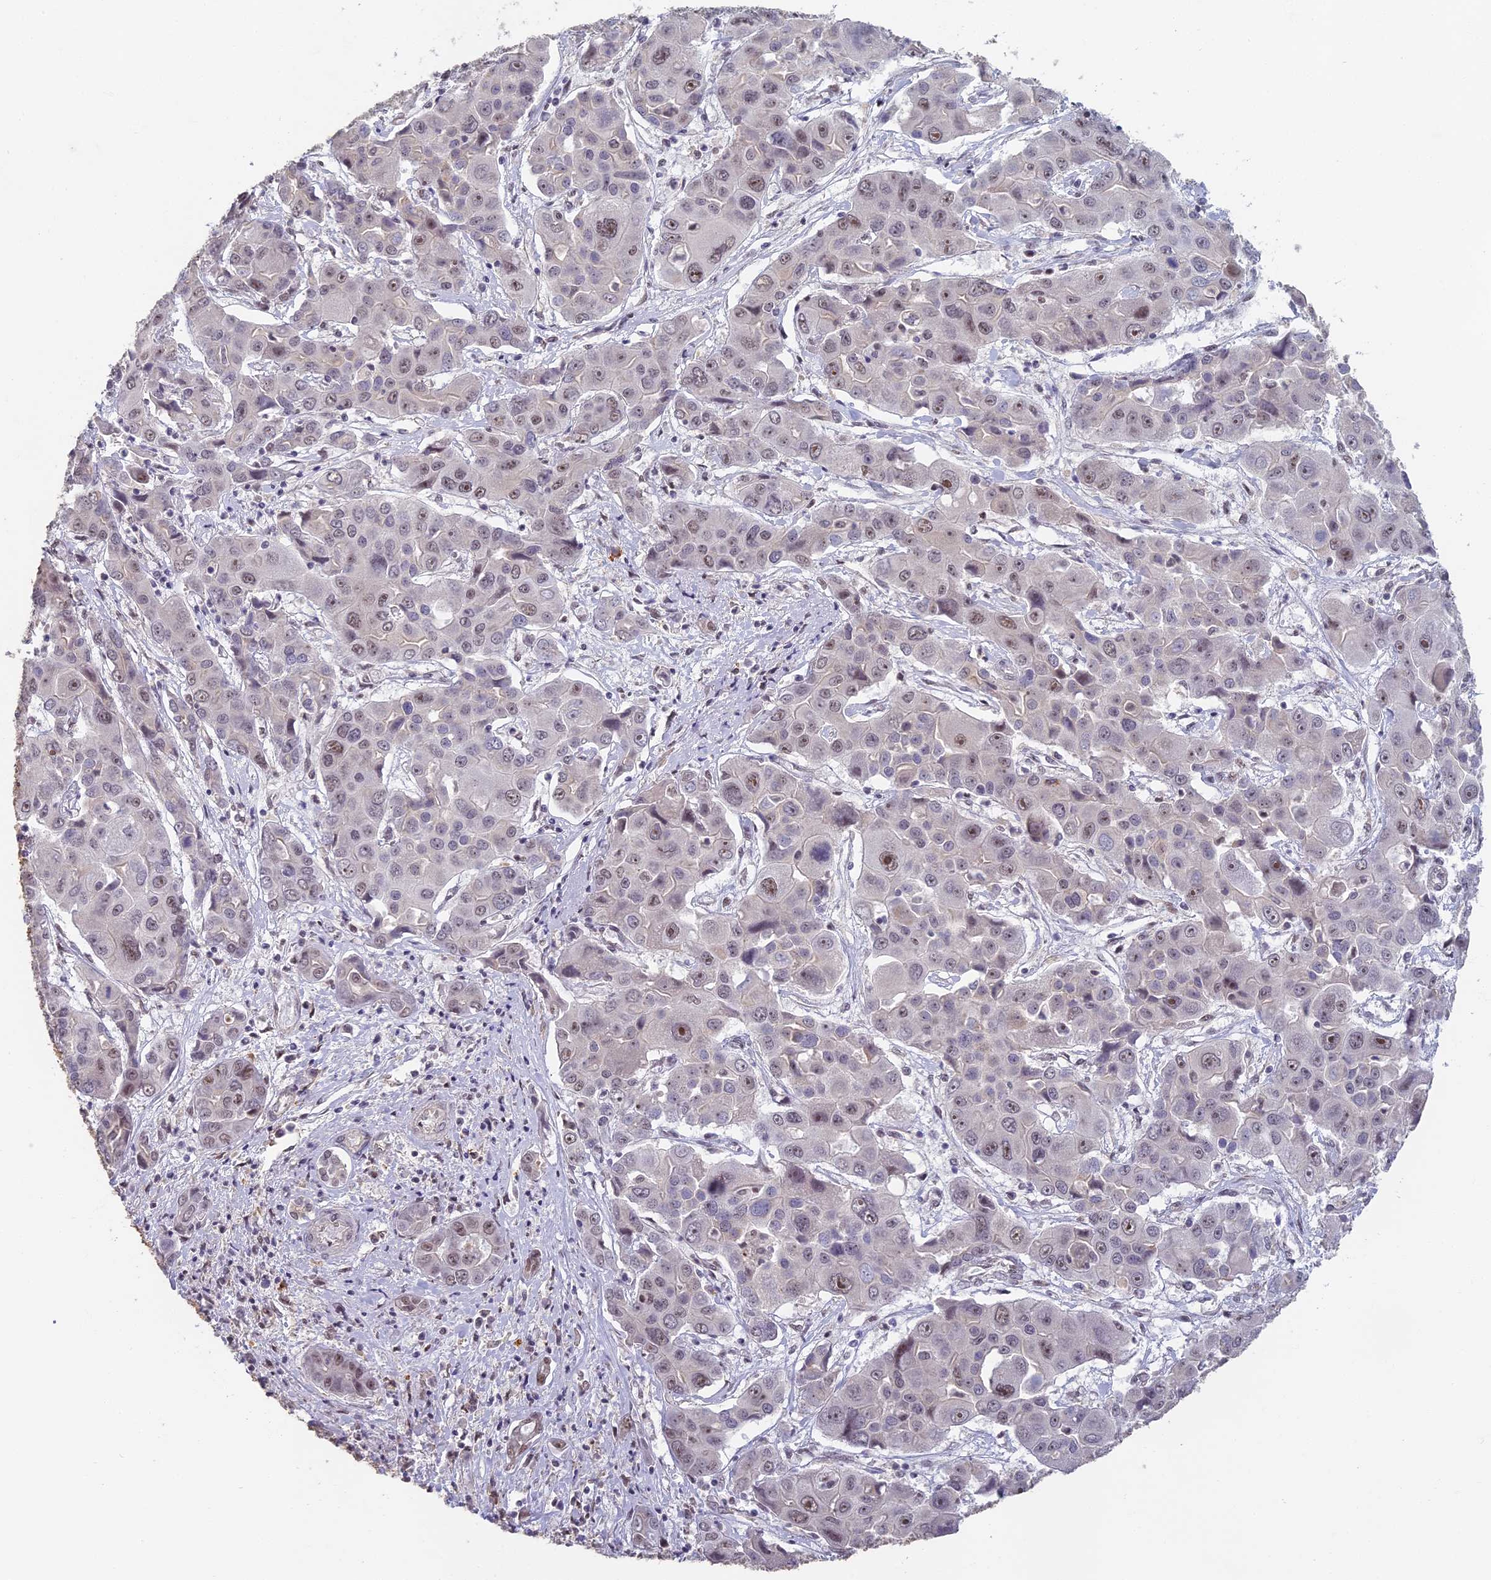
{"staining": {"intensity": "weak", "quantity": "<25%", "location": "nuclear"}, "tissue": "liver cancer", "cell_type": "Tumor cells", "image_type": "cancer", "snomed": [{"axis": "morphology", "description": "Cholangiocarcinoma"}, {"axis": "topography", "description": "Liver"}], "caption": "This is an immunohistochemistry (IHC) micrograph of human liver cancer (cholangiocarcinoma). There is no positivity in tumor cells.", "gene": "MORF4L1", "patient": {"sex": "male", "age": 67}}